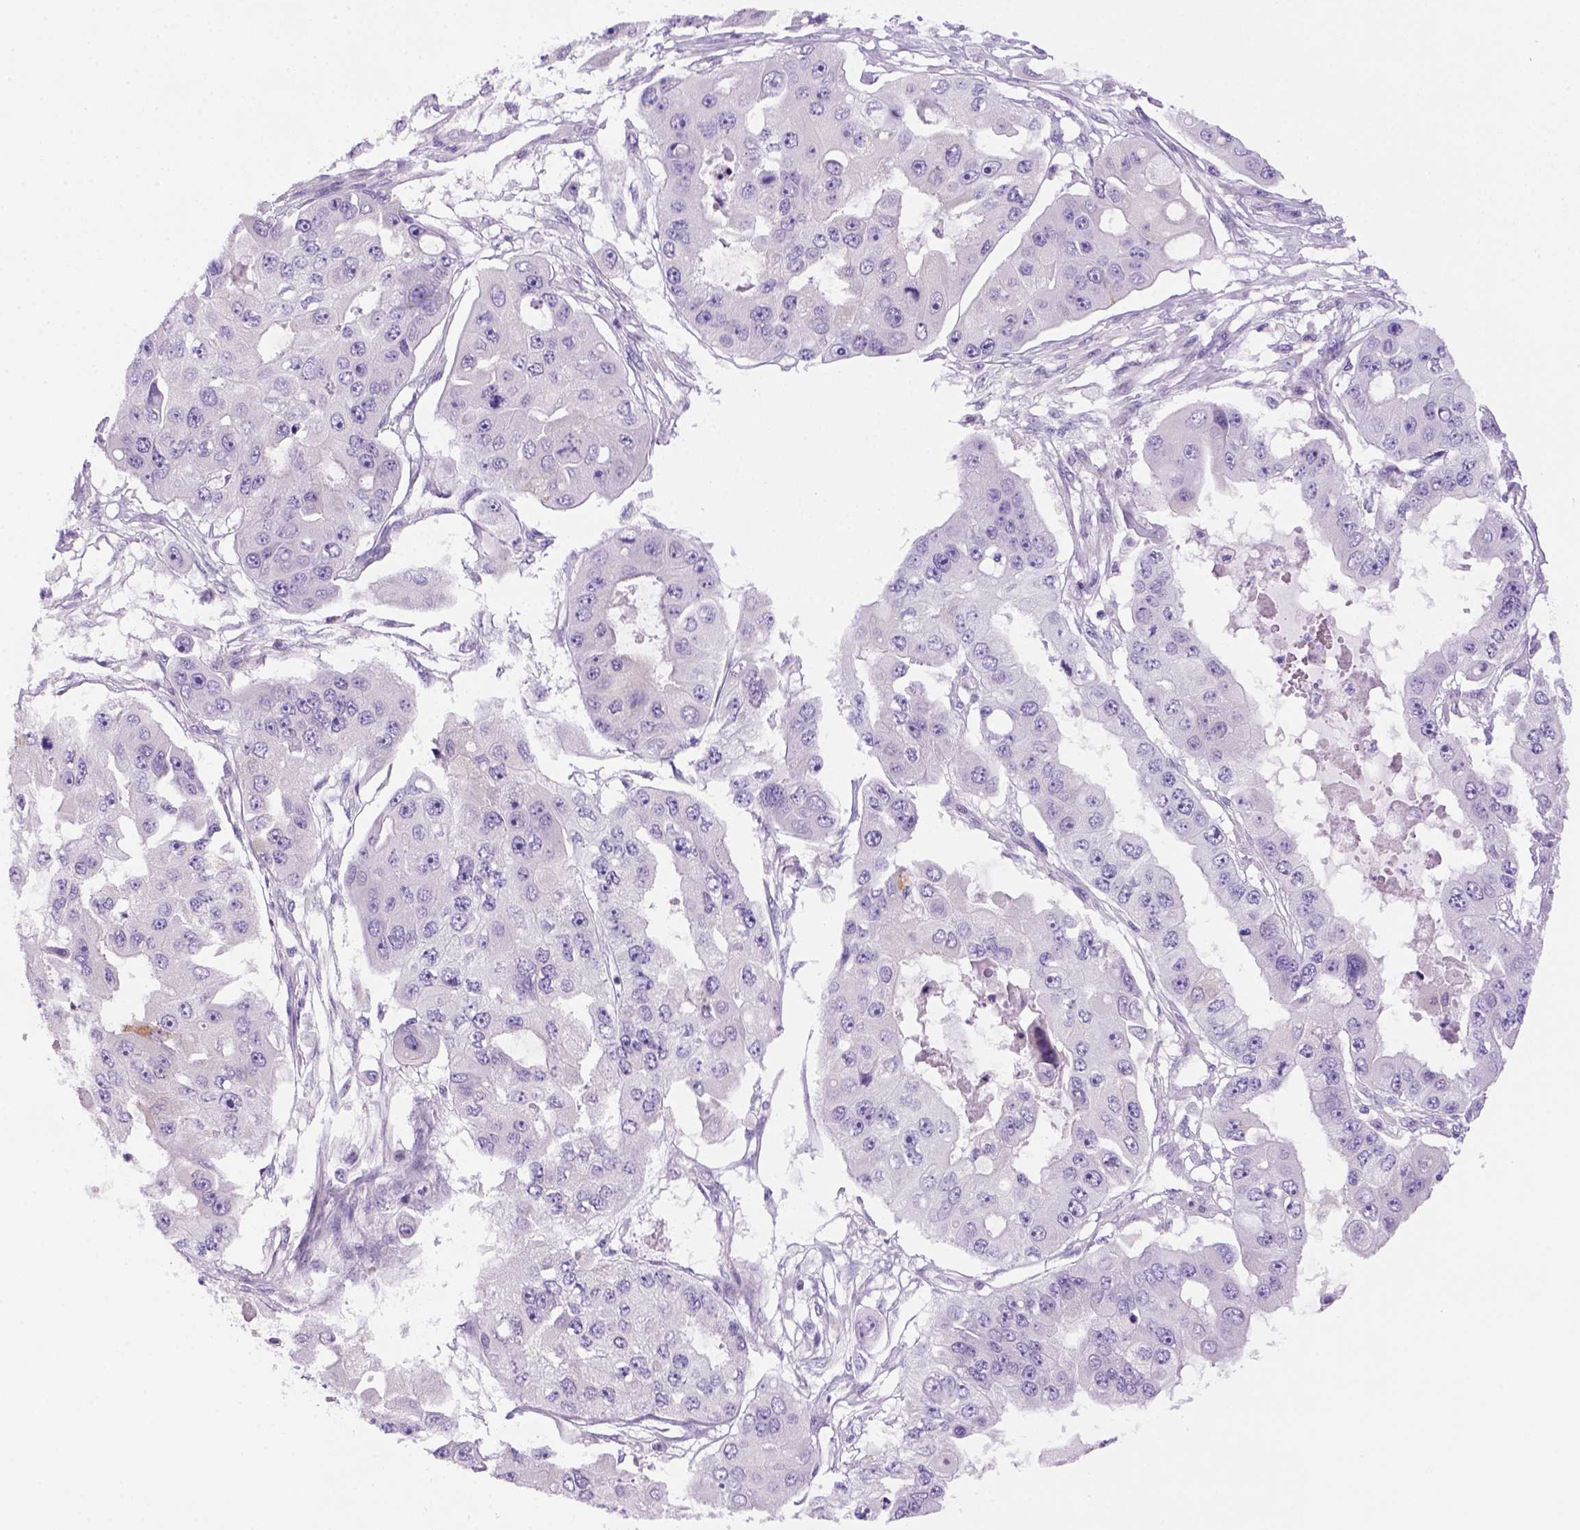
{"staining": {"intensity": "negative", "quantity": "none", "location": "none"}, "tissue": "ovarian cancer", "cell_type": "Tumor cells", "image_type": "cancer", "snomed": [{"axis": "morphology", "description": "Cystadenocarcinoma, serous, NOS"}, {"axis": "topography", "description": "Ovary"}], "caption": "Human ovarian cancer (serous cystadenocarcinoma) stained for a protein using immunohistochemistry (IHC) demonstrates no expression in tumor cells.", "gene": "DNAH11", "patient": {"sex": "female", "age": 56}}